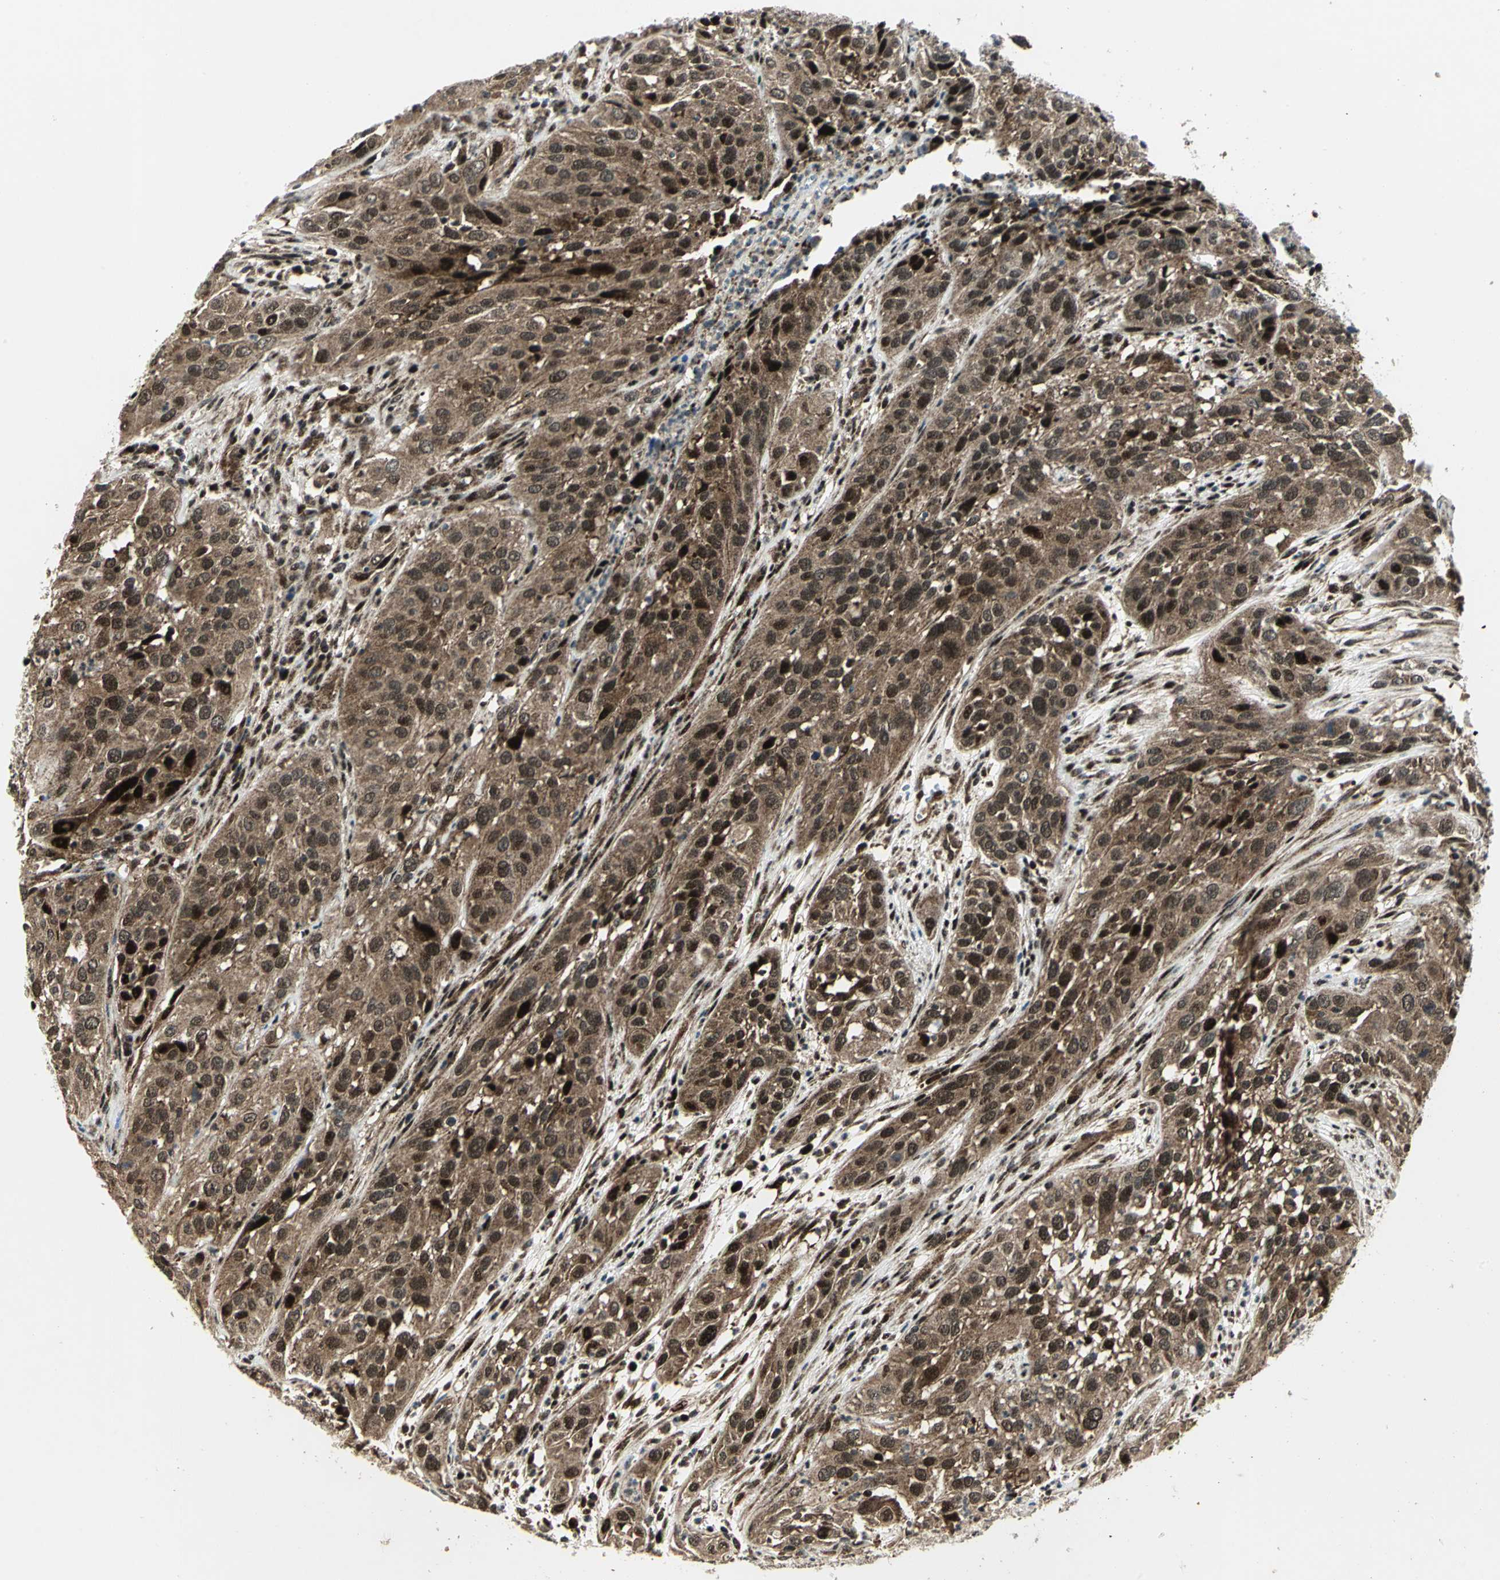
{"staining": {"intensity": "strong", "quantity": ">75%", "location": "cytoplasmic/membranous,nuclear"}, "tissue": "cervical cancer", "cell_type": "Tumor cells", "image_type": "cancer", "snomed": [{"axis": "morphology", "description": "Squamous cell carcinoma, NOS"}, {"axis": "topography", "description": "Cervix"}], "caption": "An image of cervical cancer stained for a protein shows strong cytoplasmic/membranous and nuclear brown staining in tumor cells.", "gene": "COPS5", "patient": {"sex": "female", "age": 32}}